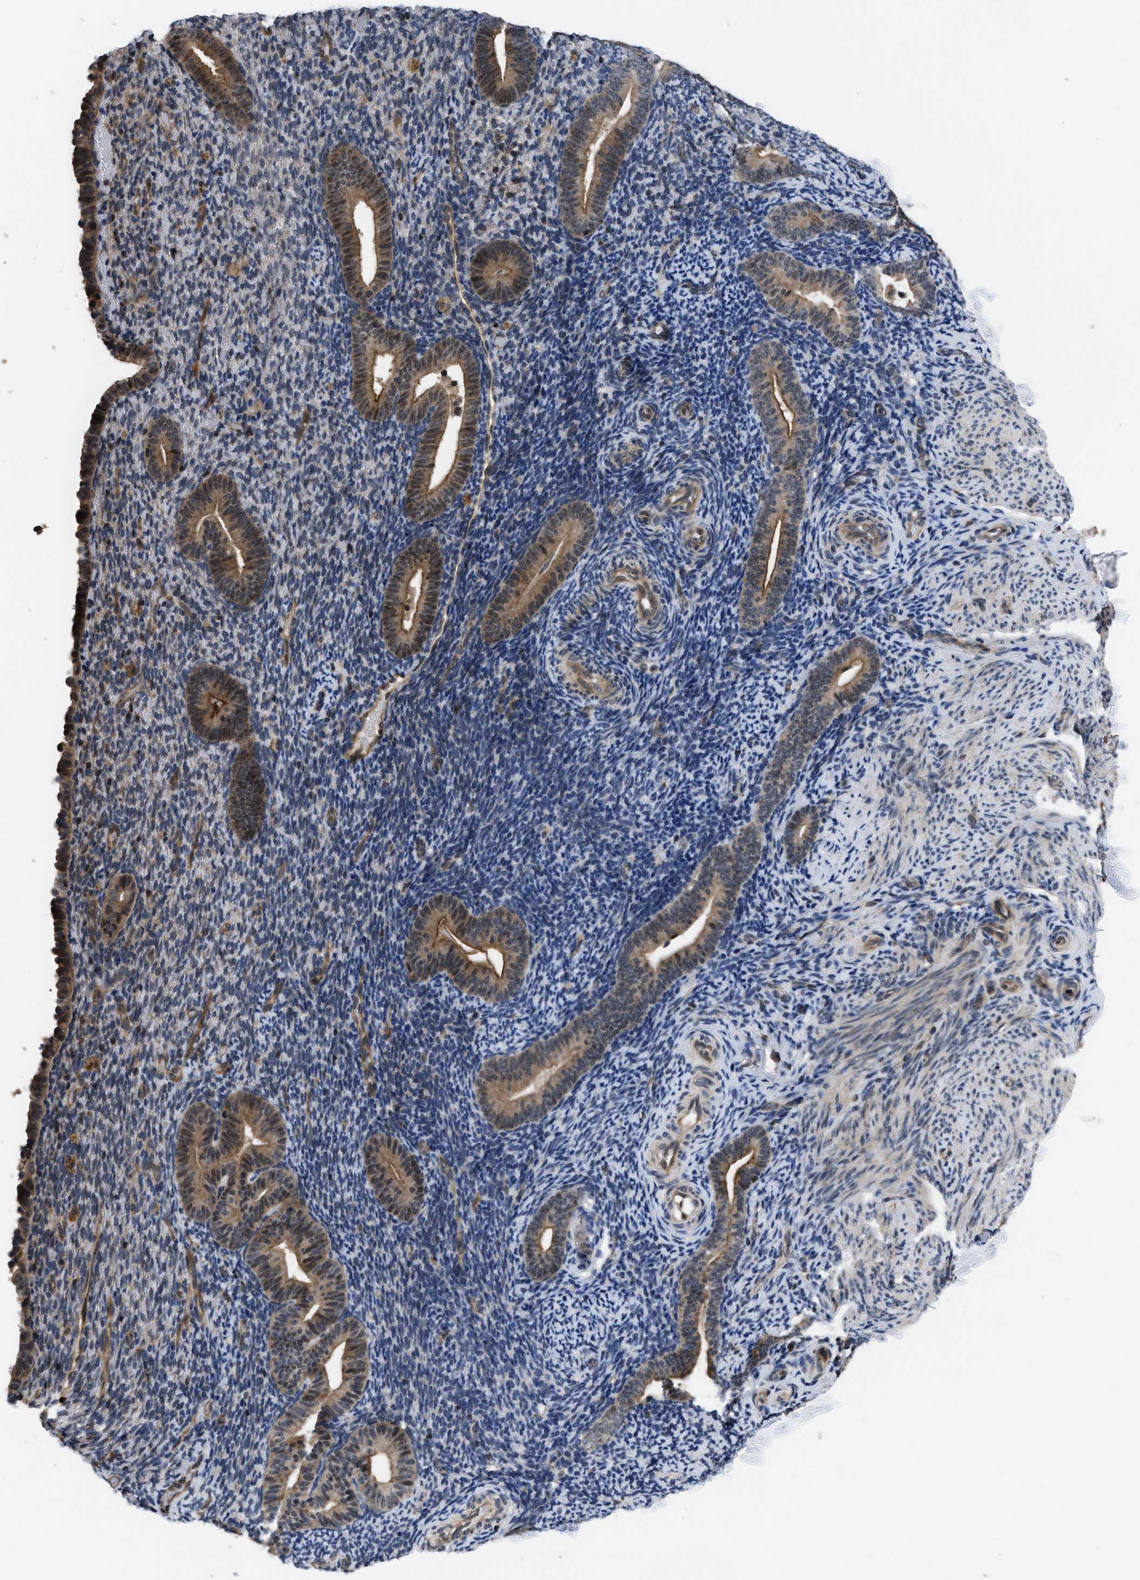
{"staining": {"intensity": "weak", "quantity": "25%-75%", "location": "cytoplasmic/membranous"}, "tissue": "endometrium", "cell_type": "Cells in endometrial stroma", "image_type": "normal", "snomed": [{"axis": "morphology", "description": "Normal tissue, NOS"}, {"axis": "topography", "description": "Endometrium"}], "caption": "Immunohistochemical staining of benign endometrium displays 25%-75% levels of weak cytoplasmic/membranous protein staining in about 25%-75% of cells in endometrial stroma.", "gene": "DNAJC14", "patient": {"sex": "female", "age": 51}}